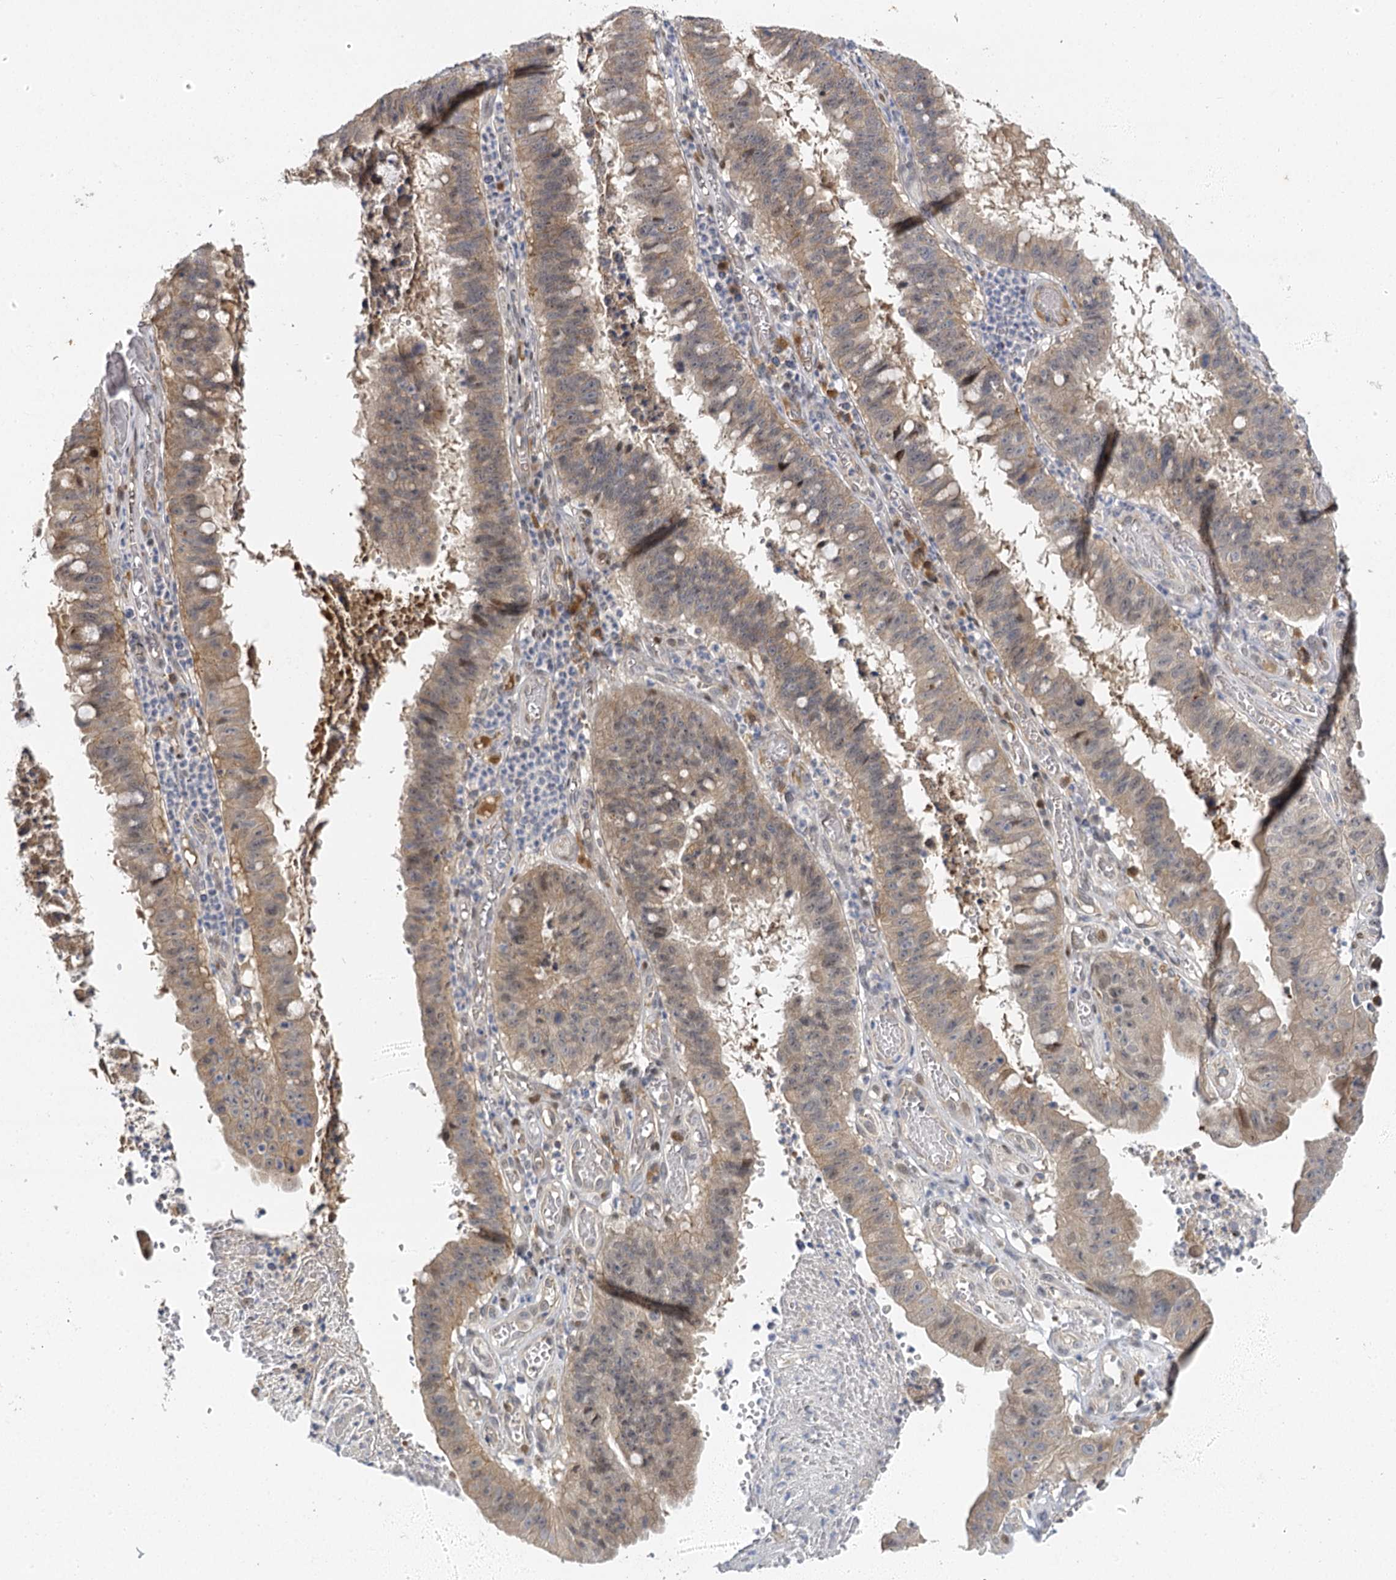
{"staining": {"intensity": "weak", "quantity": "25%-75%", "location": "cytoplasmic/membranous"}, "tissue": "stomach cancer", "cell_type": "Tumor cells", "image_type": "cancer", "snomed": [{"axis": "morphology", "description": "Adenocarcinoma, NOS"}, {"axis": "topography", "description": "Stomach"}], "caption": "Immunohistochemistry (IHC) histopathology image of stomach adenocarcinoma stained for a protein (brown), which demonstrates low levels of weak cytoplasmic/membranous staining in approximately 25%-75% of tumor cells.", "gene": "IL11RA", "patient": {"sex": "male", "age": 59}}